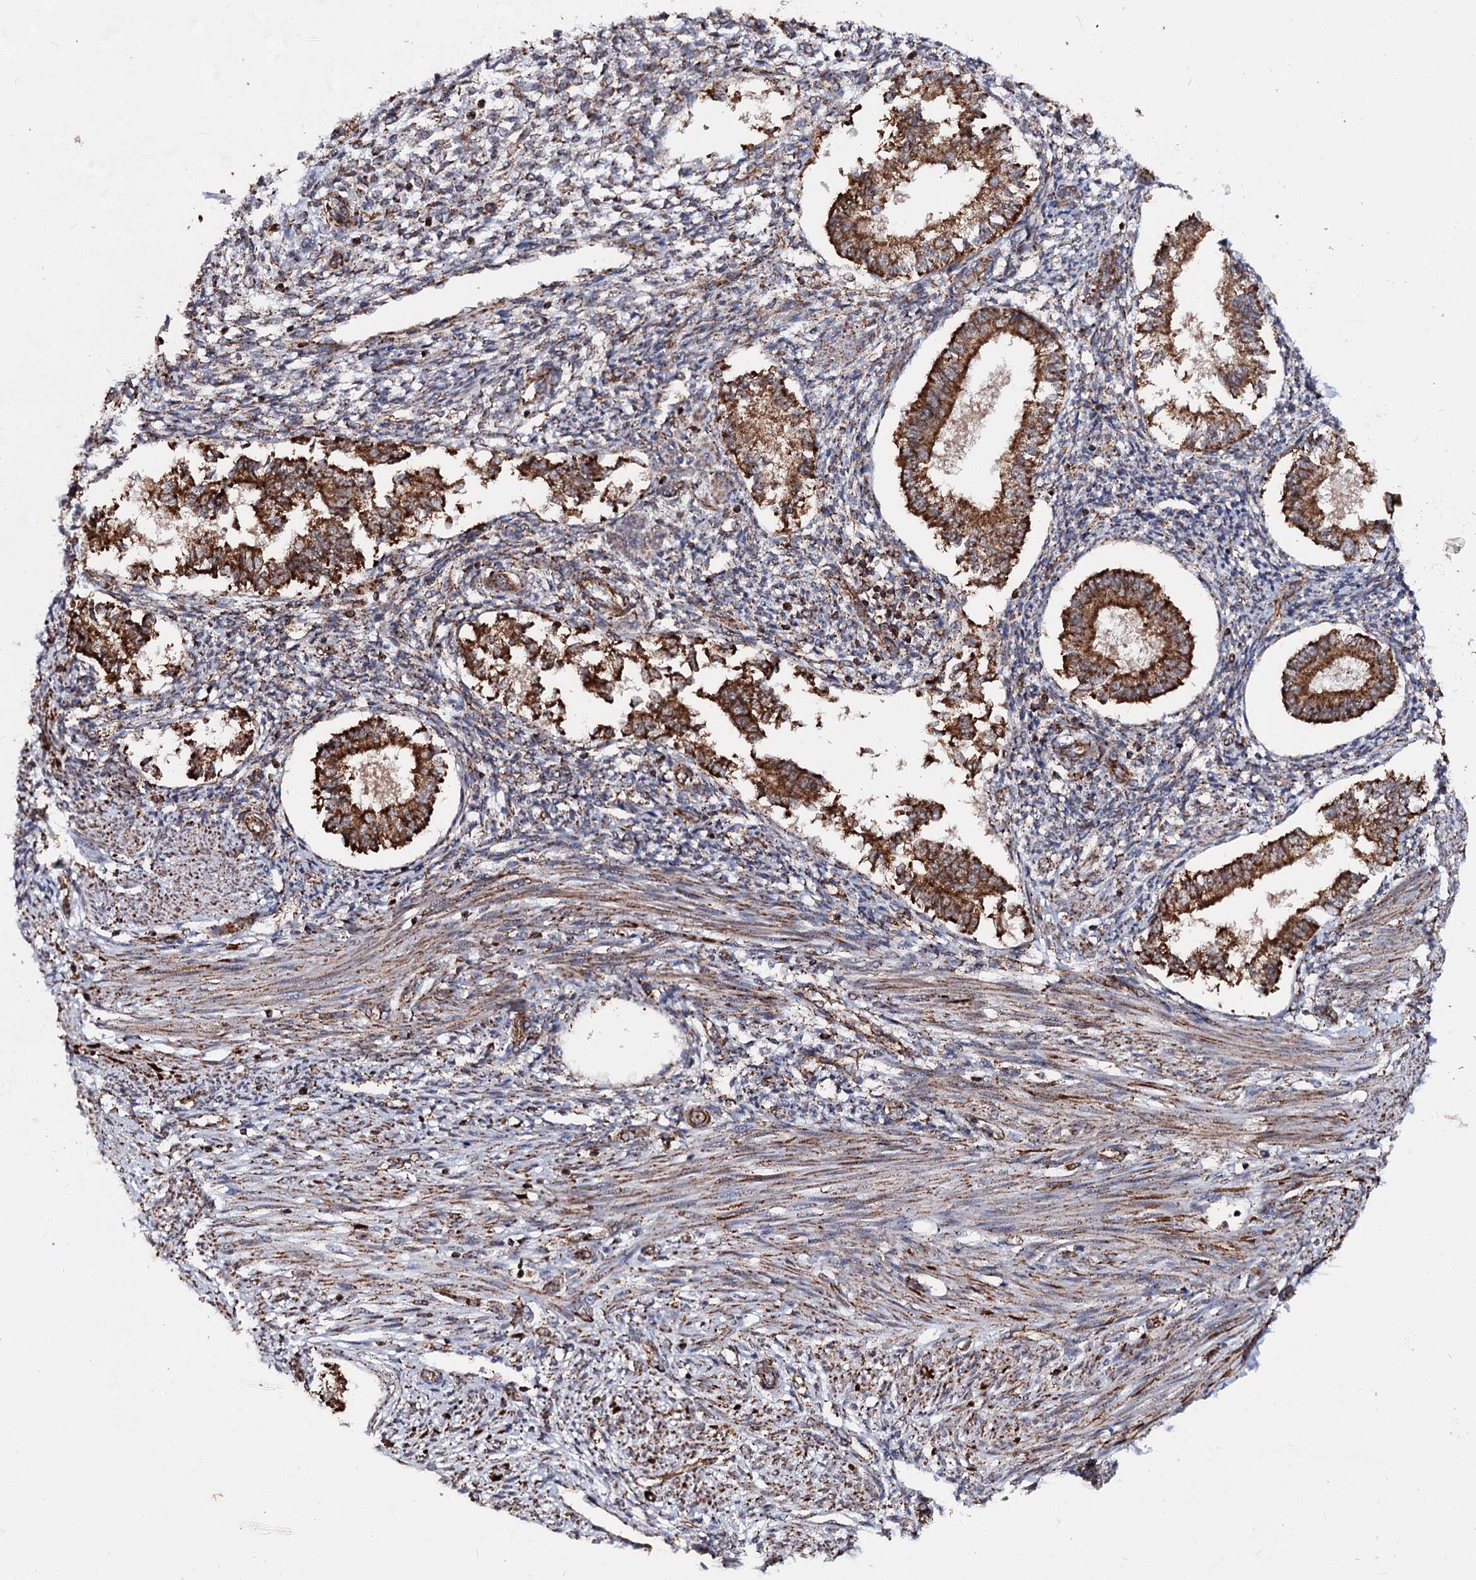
{"staining": {"intensity": "moderate", "quantity": "25%-75%", "location": "cytoplasmic/membranous"}, "tissue": "endometrium", "cell_type": "Cells in endometrial stroma", "image_type": "normal", "snomed": [{"axis": "morphology", "description": "Normal tissue, NOS"}, {"axis": "topography", "description": "Uterus"}, {"axis": "topography", "description": "Endometrium"}], "caption": "High-magnification brightfield microscopy of normal endometrium stained with DAB (3,3'-diaminobenzidine) (brown) and counterstained with hematoxylin (blue). cells in endometrial stroma exhibit moderate cytoplasmic/membranous positivity is present in approximately25%-75% of cells.", "gene": "FGFR1OP2", "patient": {"sex": "female", "age": 48}}